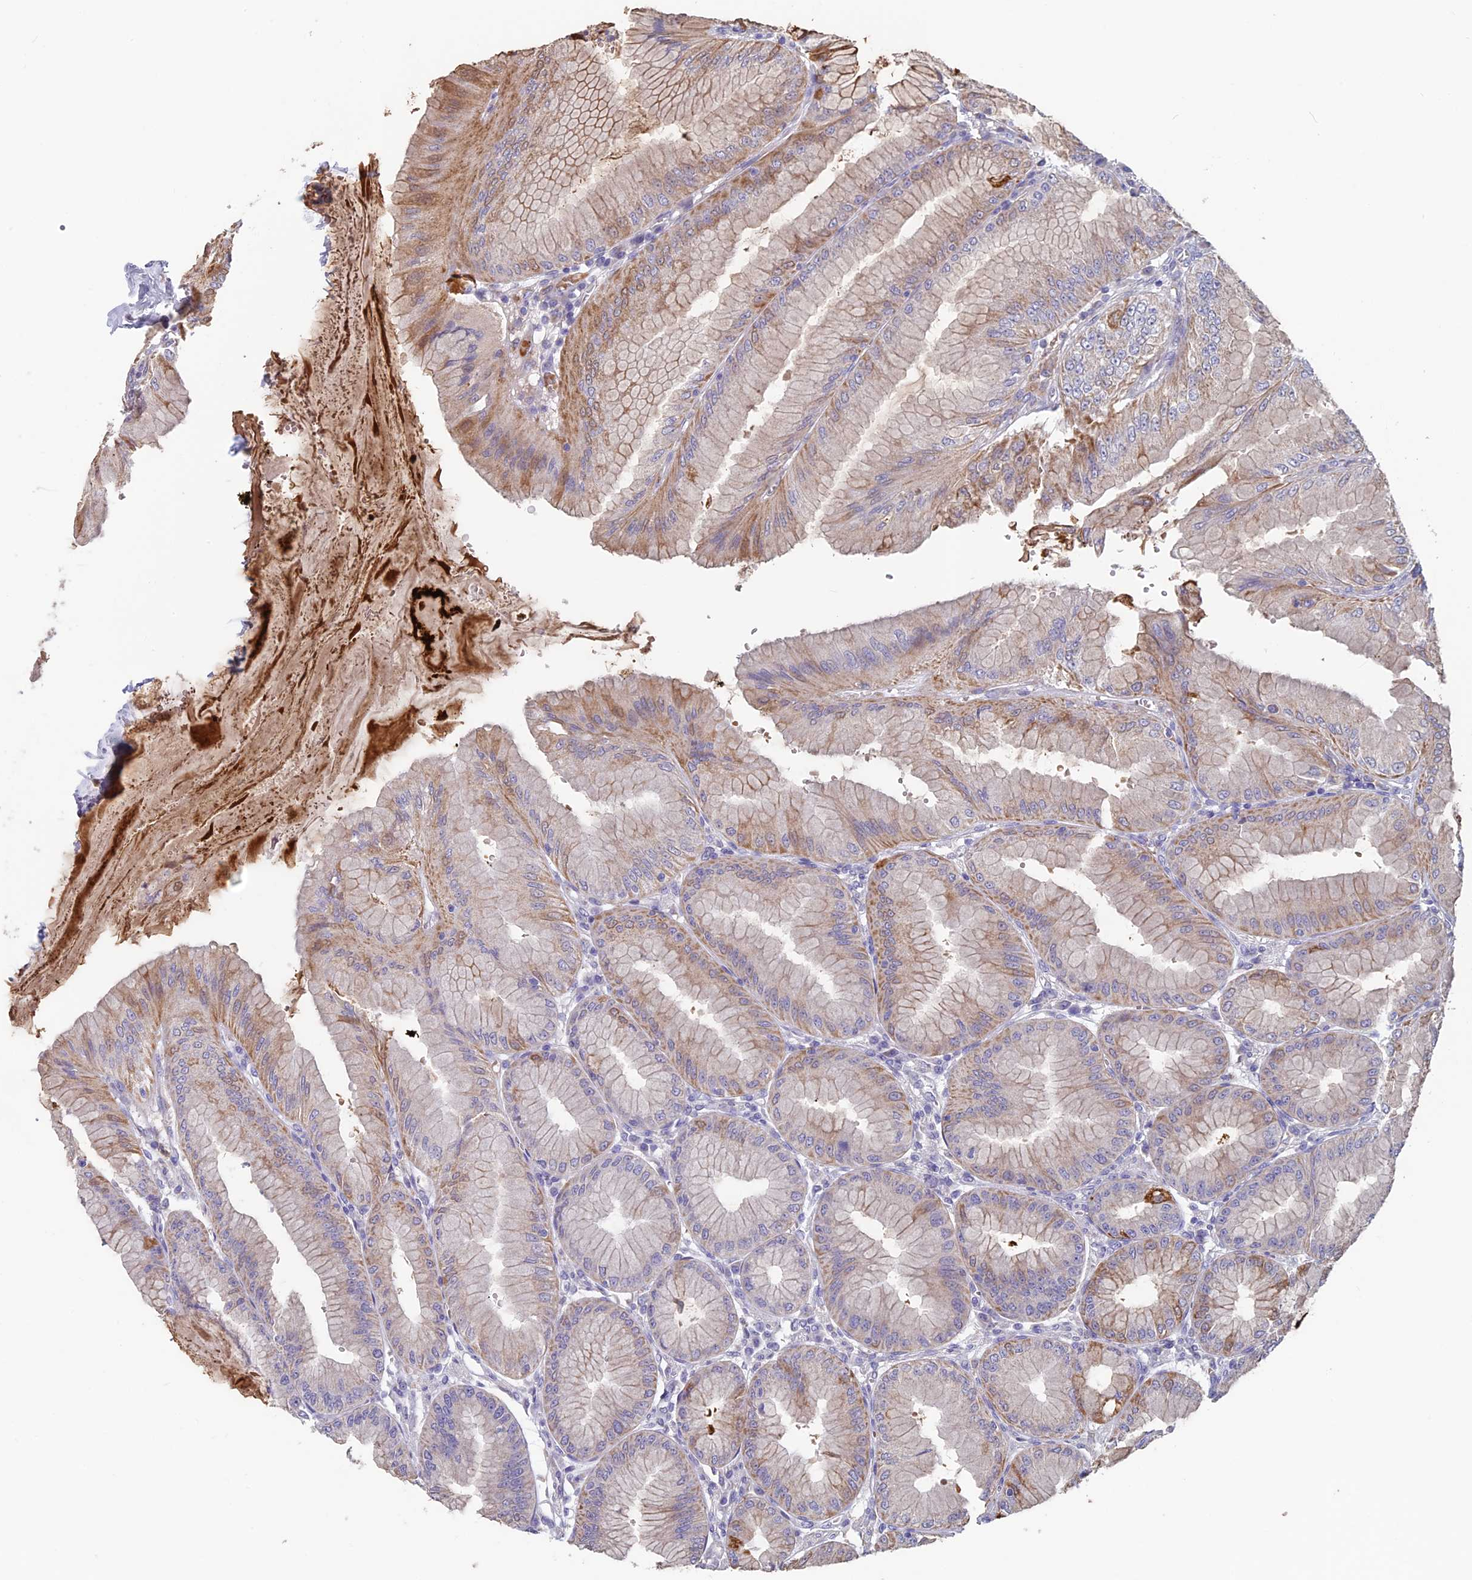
{"staining": {"intensity": "moderate", "quantity": "25%-75%", "location": "cytoplasmic/membranous"}, "tissue": "stomach", "cell_type": "Glandular cells", "image_type": "normal", "snomed": [{"axis": "morphology", "description": "Normal tissue, NOS"}, {"axis": "topography", "description": "Stomach, lower"}], "caption": "Glandular cells display medium levels of moderate cytoplasmic/membranous staining in approximately 25%-75% of cells in unremarkable human stomach.", "gene": "MT", "patient": {"sex": "male", "age": 71}}